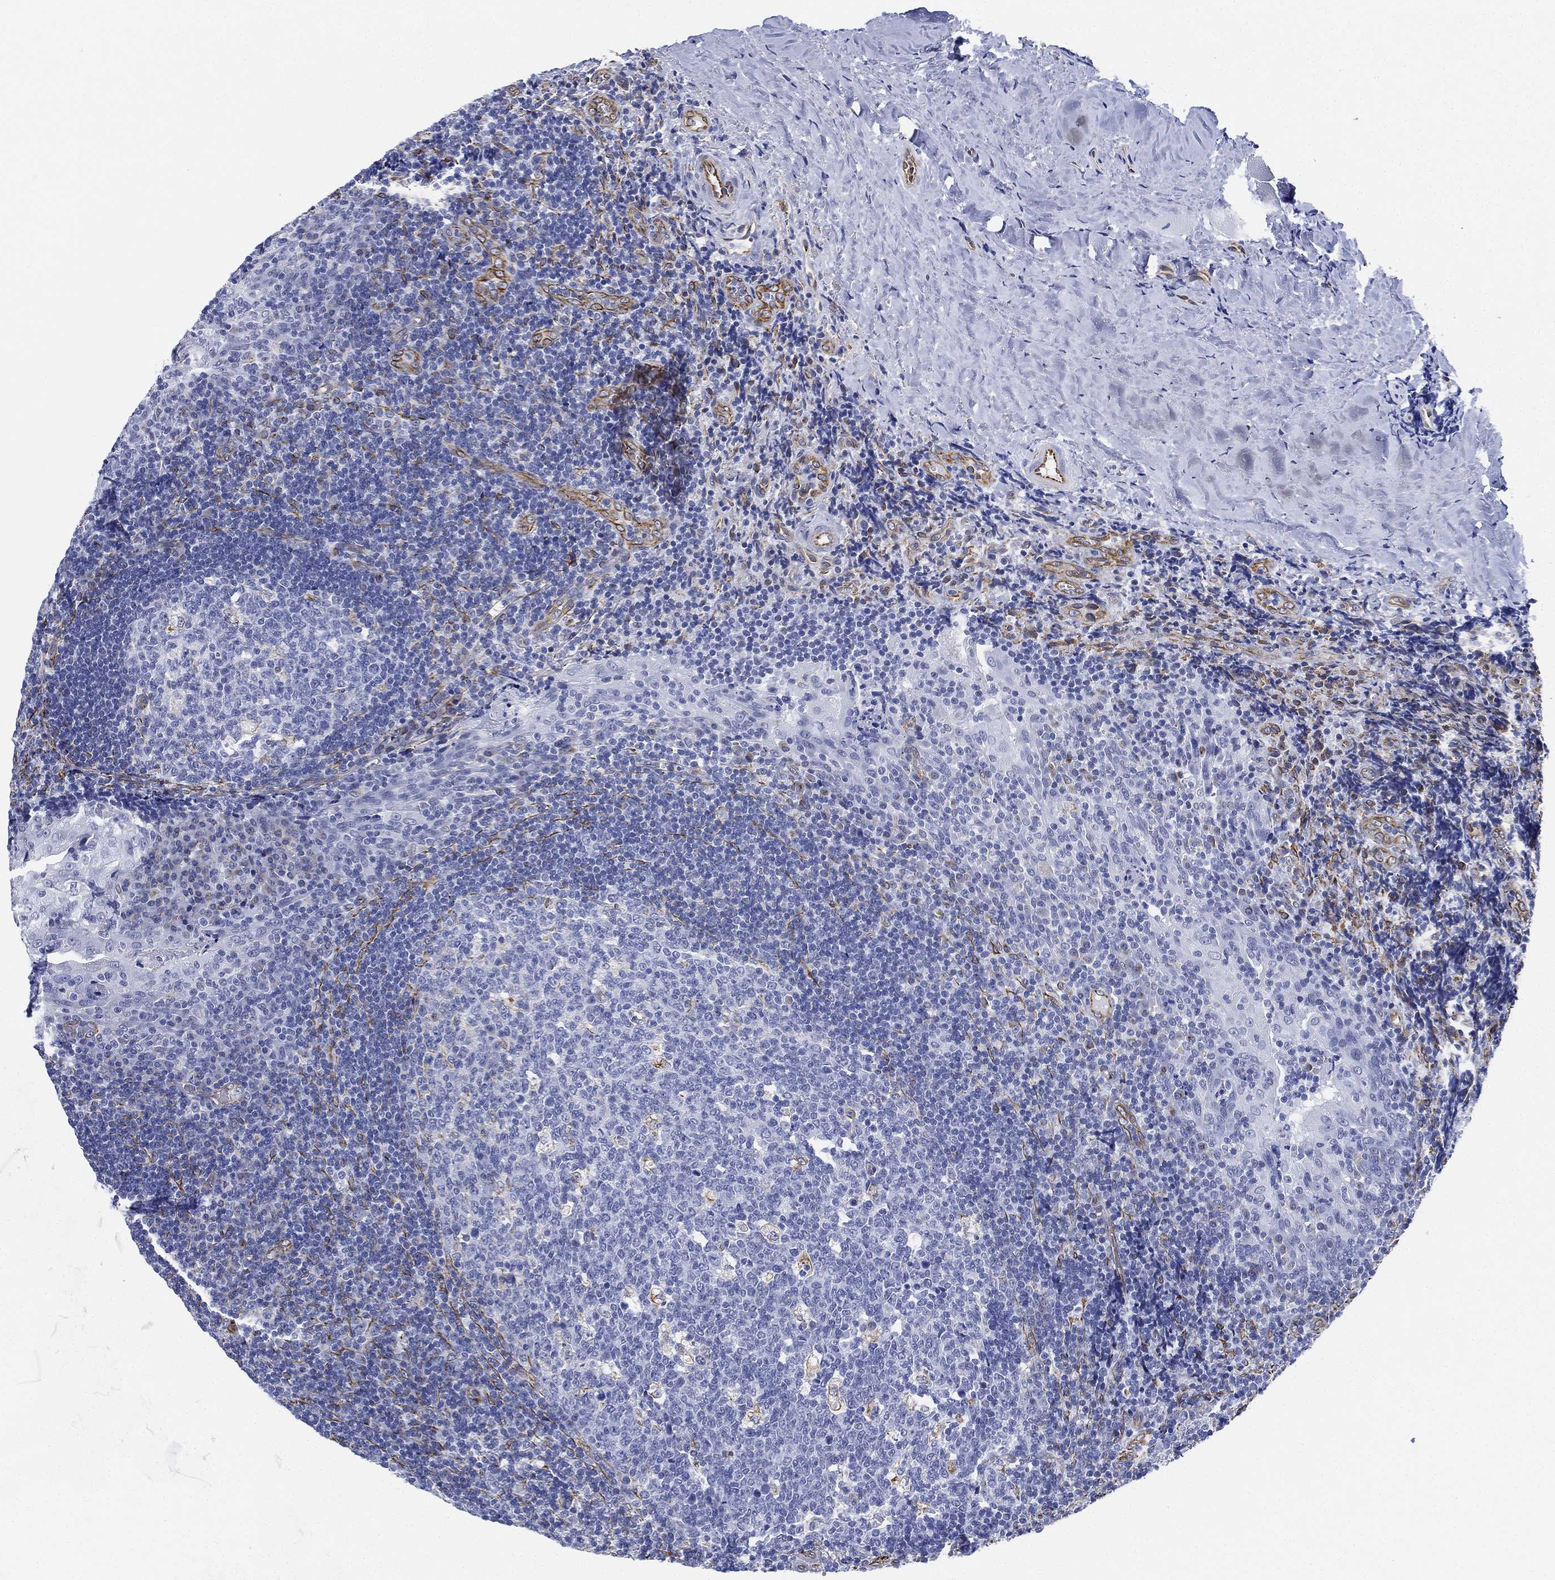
{"staining": {"intensity": "negative", "quantity": "none", "location": "none"}, "tissue": "tonsil", "cell_type": "Germinal center cells", "image_type": "normal", "snomed": [{"axis": "morphology", "description": "Normal tissue, NOS"}, {"axis": "topography", "description": "Tonsil"}], "caption": "A high-resolution histopathology image shows immunohistochemistry (IHC) staining of unremarkable tonsil, which displays no significant expression in germinal center cells. The staining was performed using DAB to visualize the protein expression in brown, while the nuclei were stained in blue with hematoxylin (Magnification: 20x).", "gene": "PSKH2", "patient": {"sex": "male", "age": 17}}